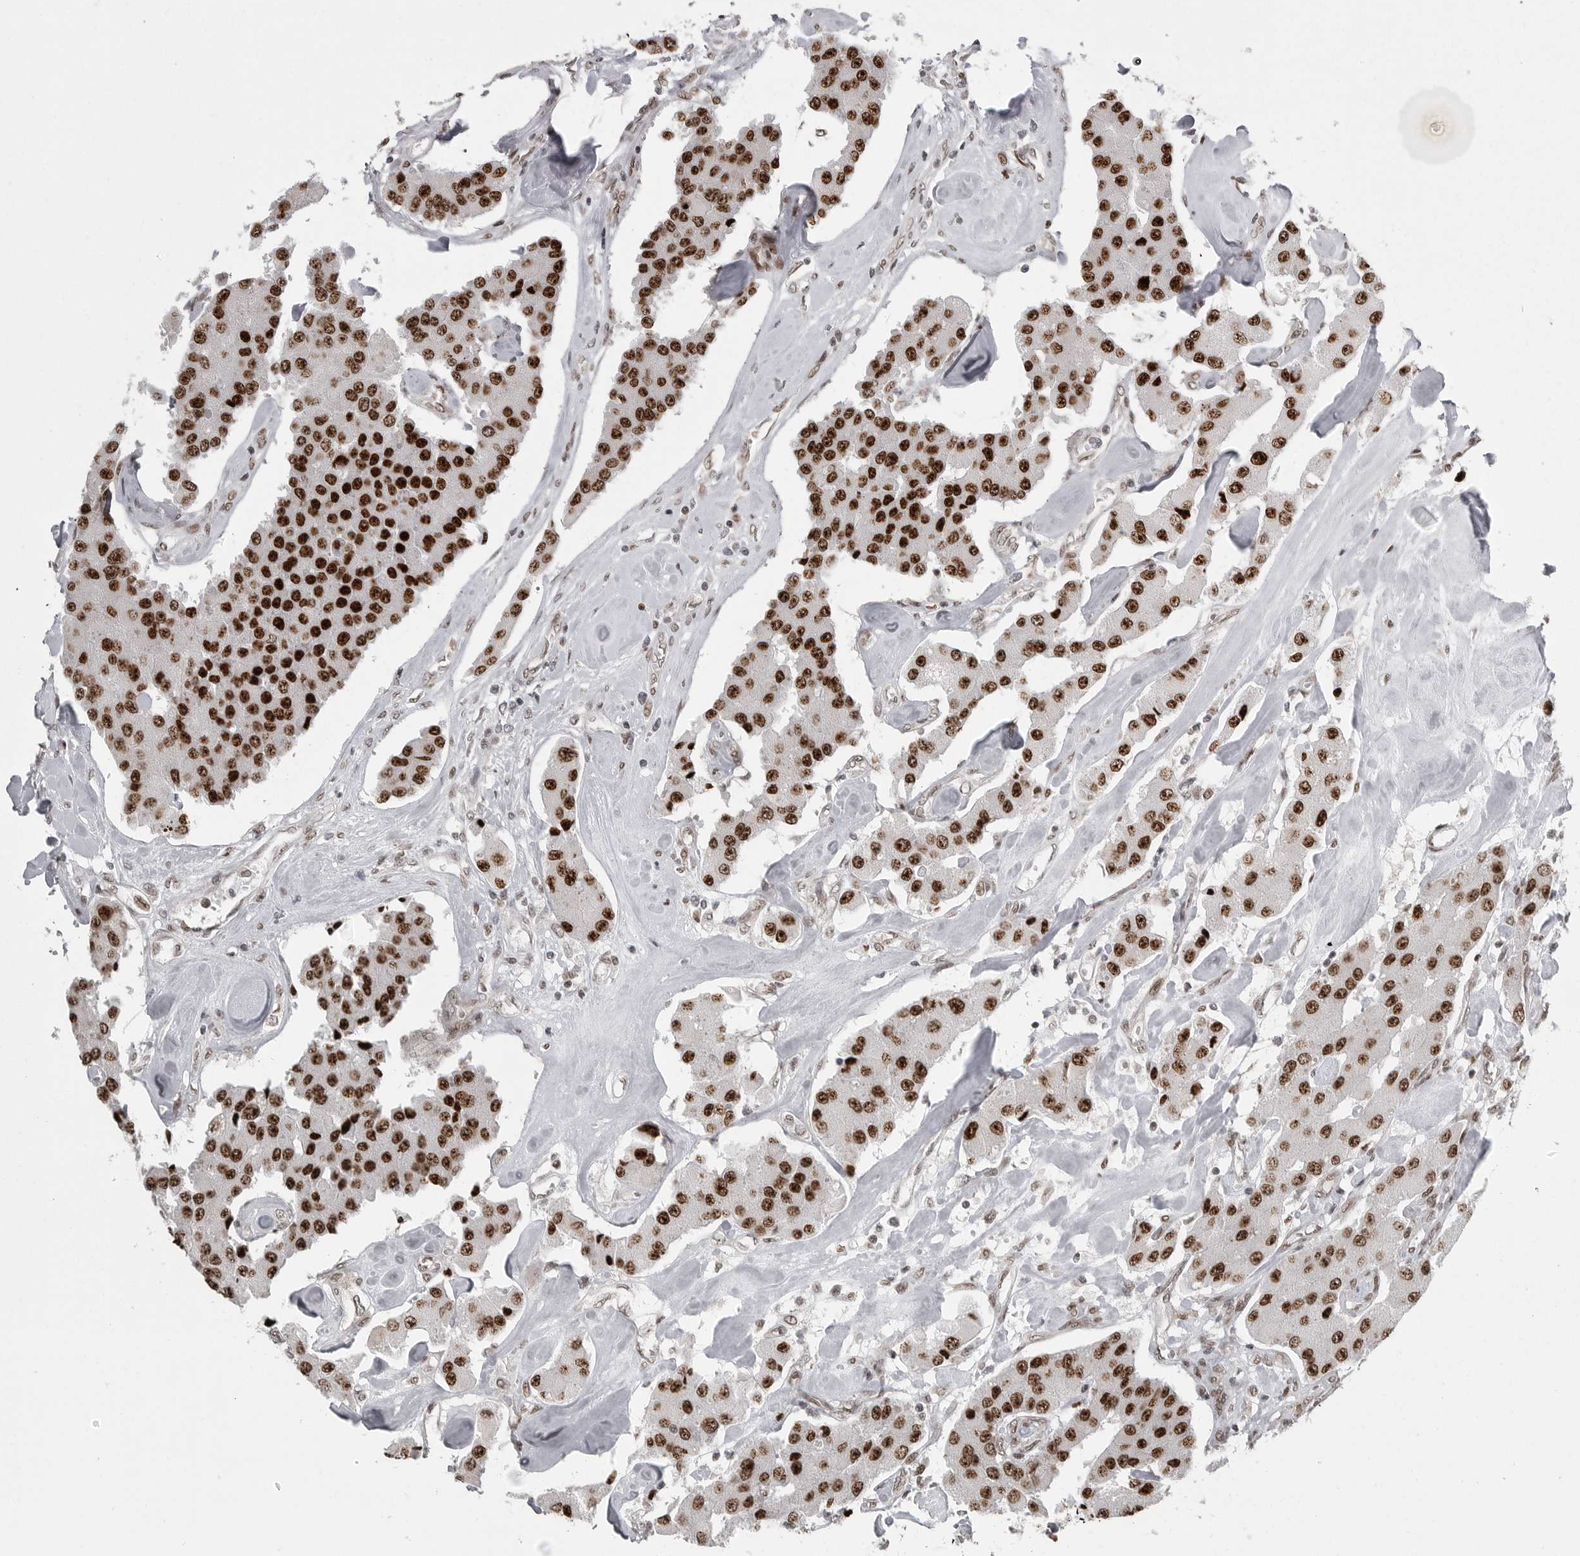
{"staining": {"intensity": "strong", "quantity": ">75%", "location": "nuclear"}, "tissue": "carcinoid", "cell_type": "Tumor cells", "image_type": "cancer", "snomed": [{"axis": "morphology", "description": "Carcinoid, malignant, NOS"}, {"axis": "topography", "description": "Pancreas"}], "caption": "The image displays staining of carcinoid (malignant), revealing strong nuclear protein expression (brown color) within tumor cells.", "gene": "YAF2", "patient": {"sex": "male", "age": 41}}